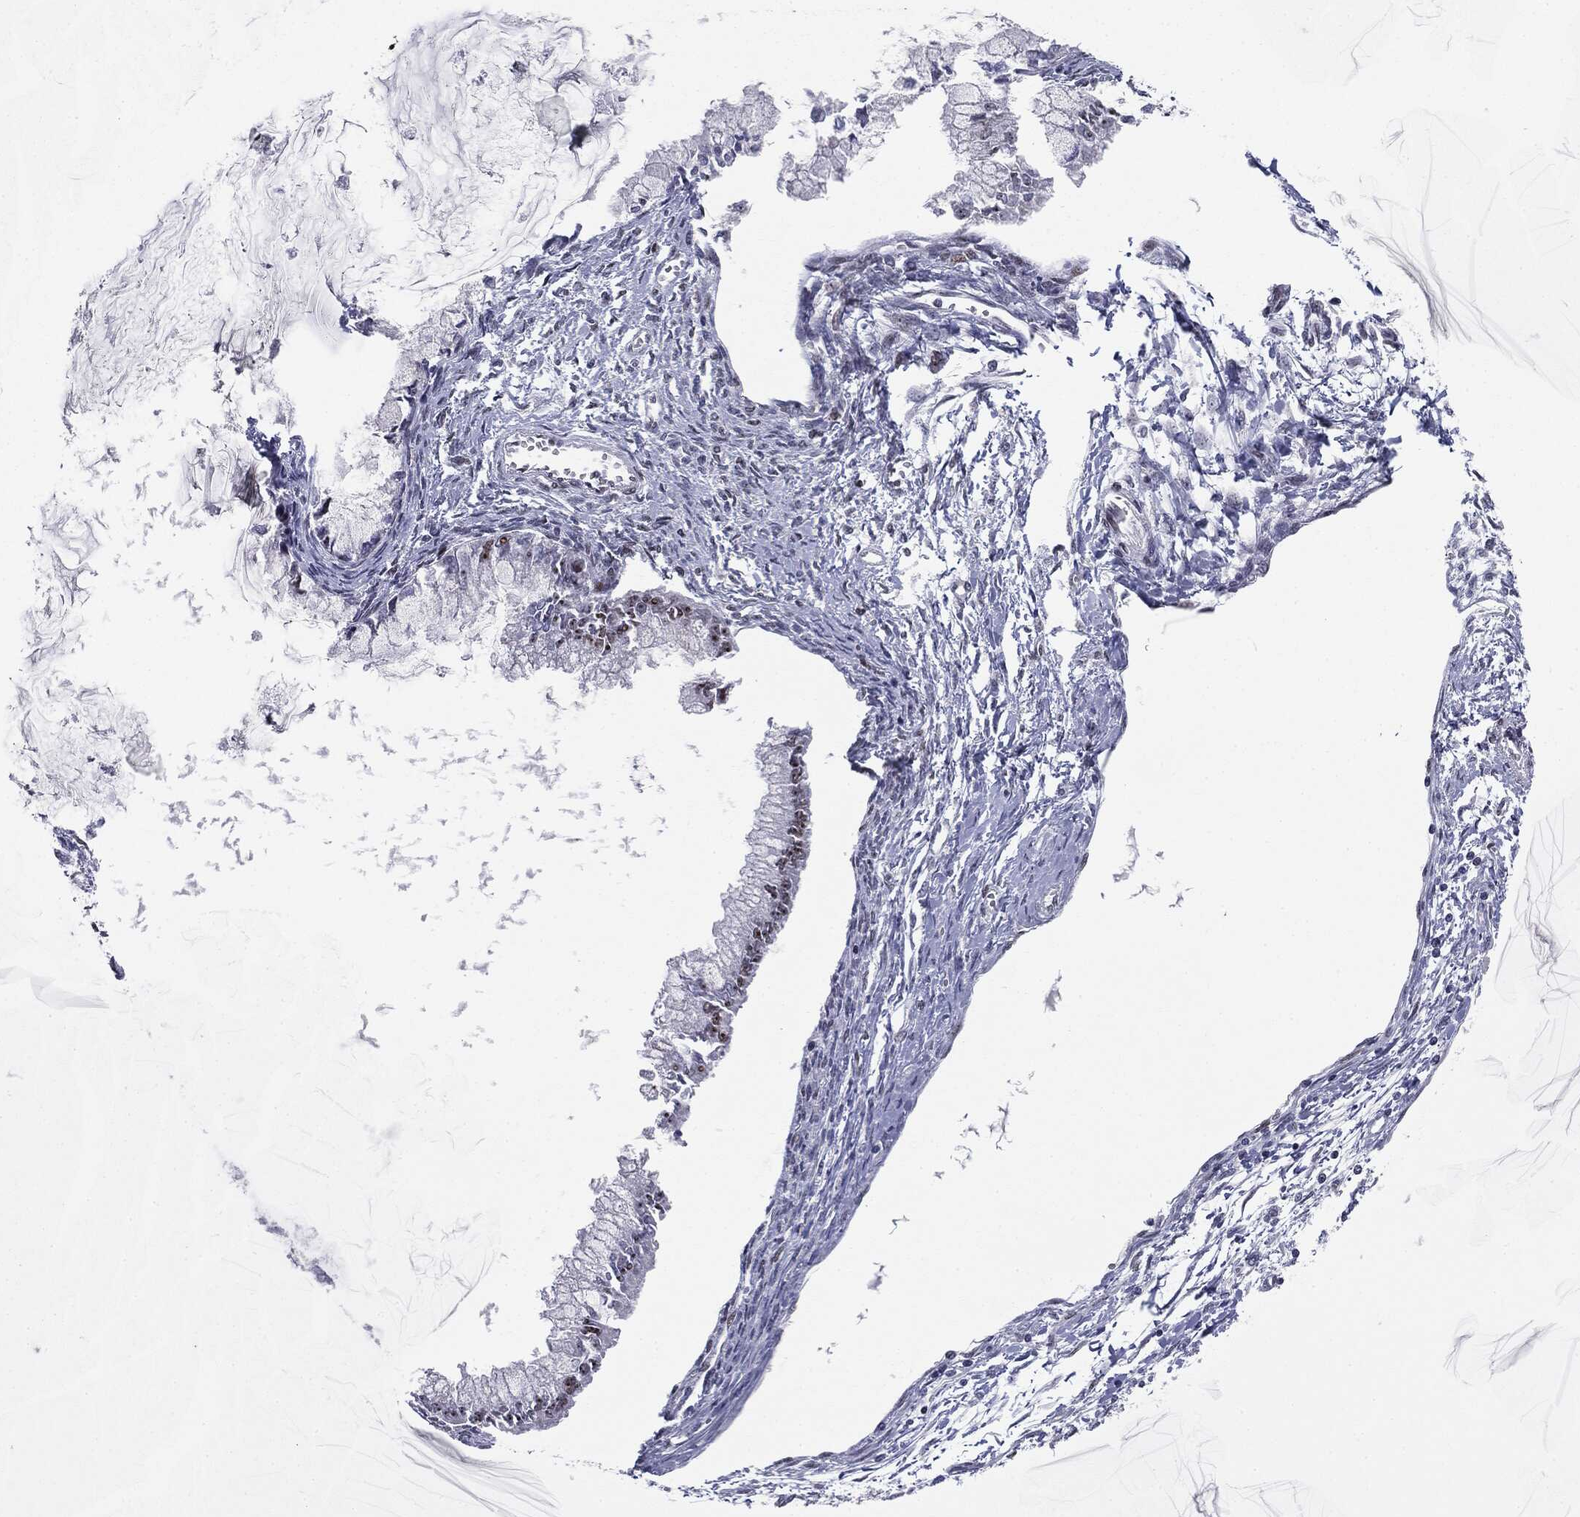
{"staining": {"intensity": "negative", "quantity": "none", "location": "none"}, "tissue": "ovarian cancer", "cell_type": "Tumor cells", "image_type": "cancer", "snomed": [{"axis": "morphology", "description": "Cystadenocarcinoma, mucinous, NOS"}, {"axis": "topography", "description": "Ovary"}], "caption": "Immunohistochemistry (IHC) of ovarian mucinous cystadenocarcinoma shows no expression in tumor cells.", "gene": "MDC1", "patient": {"sex": "female", "age": 34}}